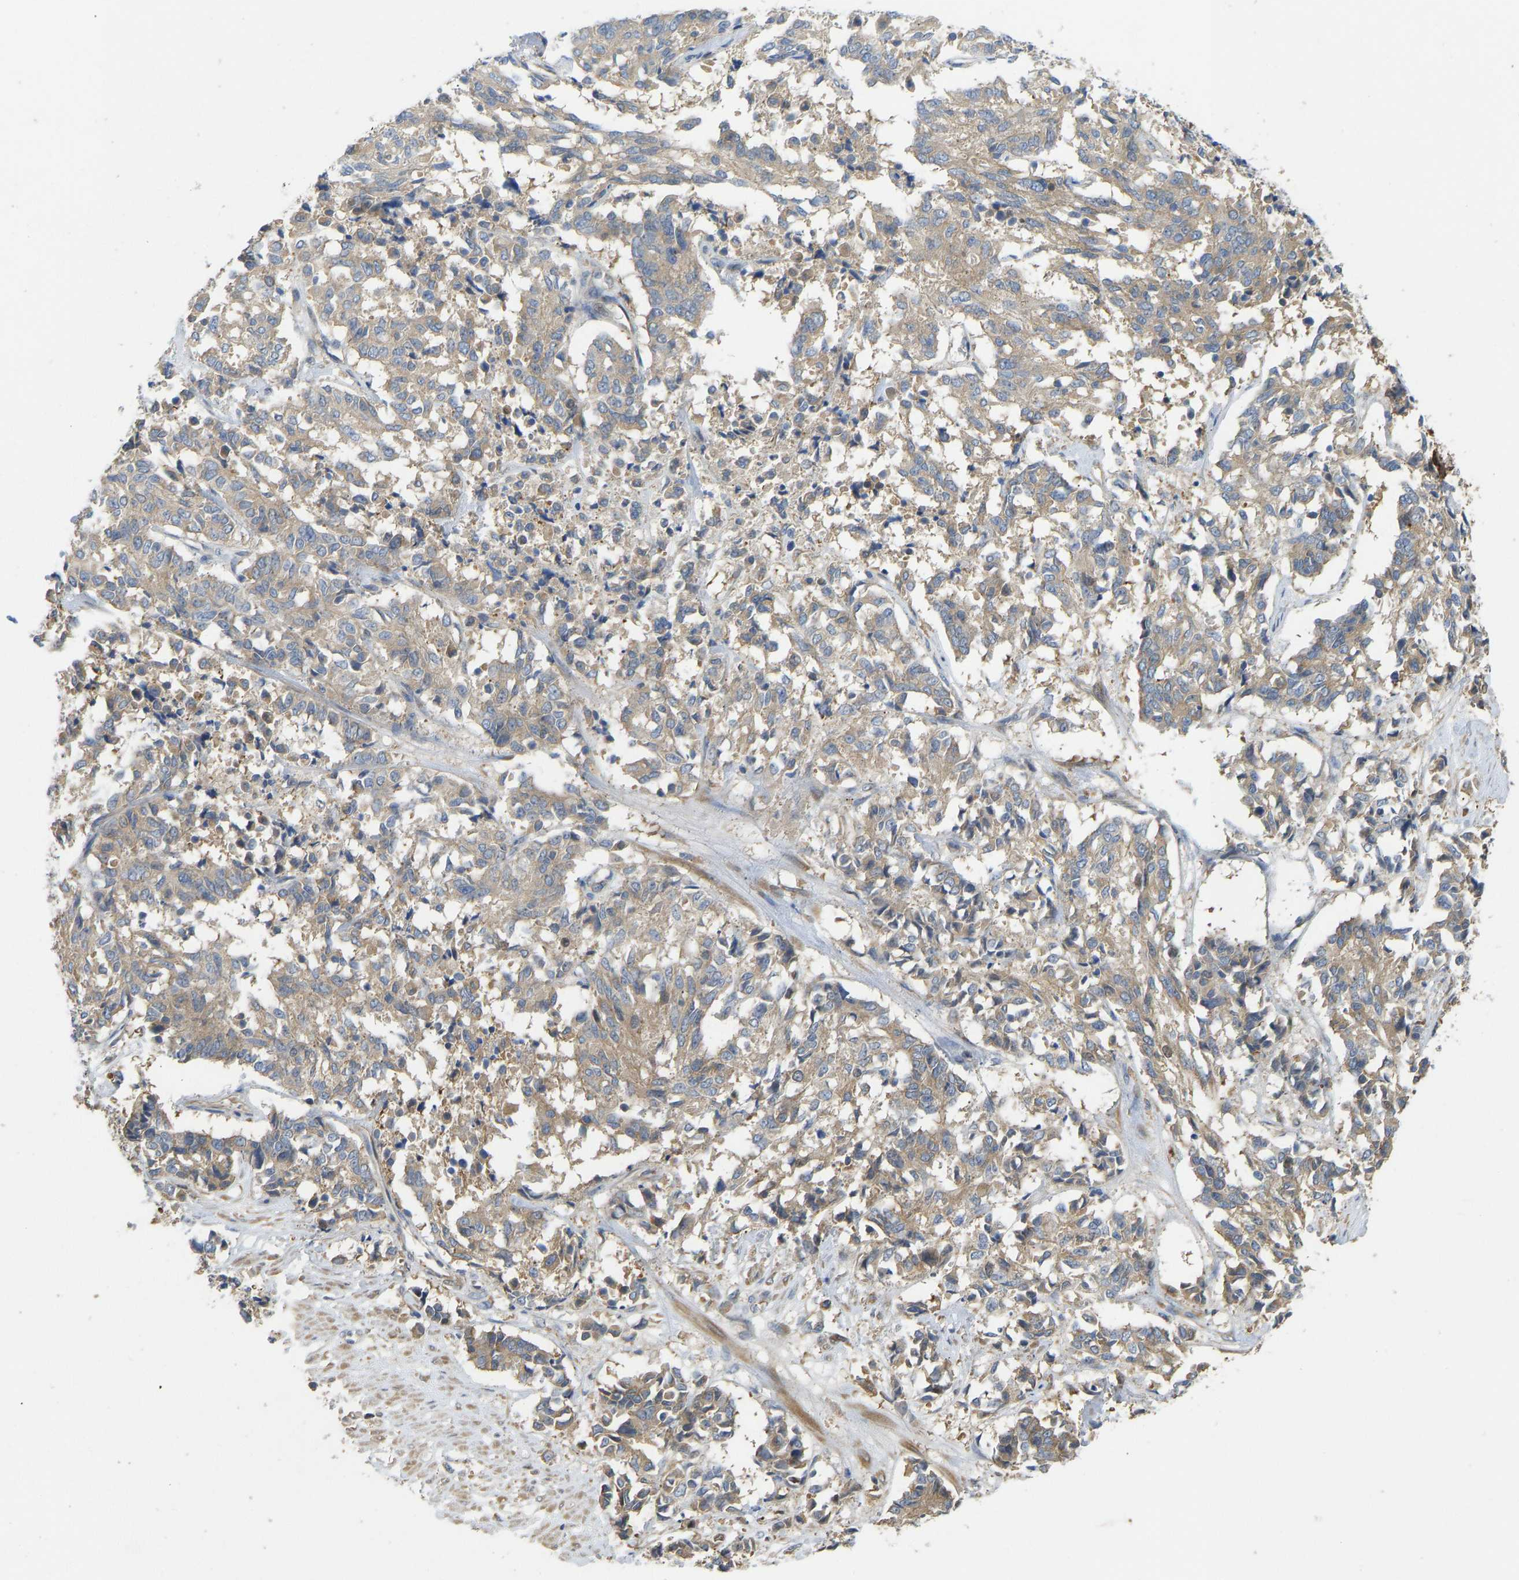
{"staining": {"intensity": "weak", "quantity": ">75%", "location": "cytoplasmic/membranous"}, "tissue": "cervical cancer", "cell_type": "Tumor cells", "image_type": "cancer", "snomed": [{"axis": "morphology", "description": "Squamous cell carcinoma, NOS"}, {"axis": "topography", "description": "Cervix"}], "caption": "There is low levels of weak cytoplasmic/membranous expression in tumor cells of cervical cancer, as demonstrated by immunohistochemical staining (brown color).", "gene": "VCPKMT", "patient": {"sex": "female", "age": 35}}